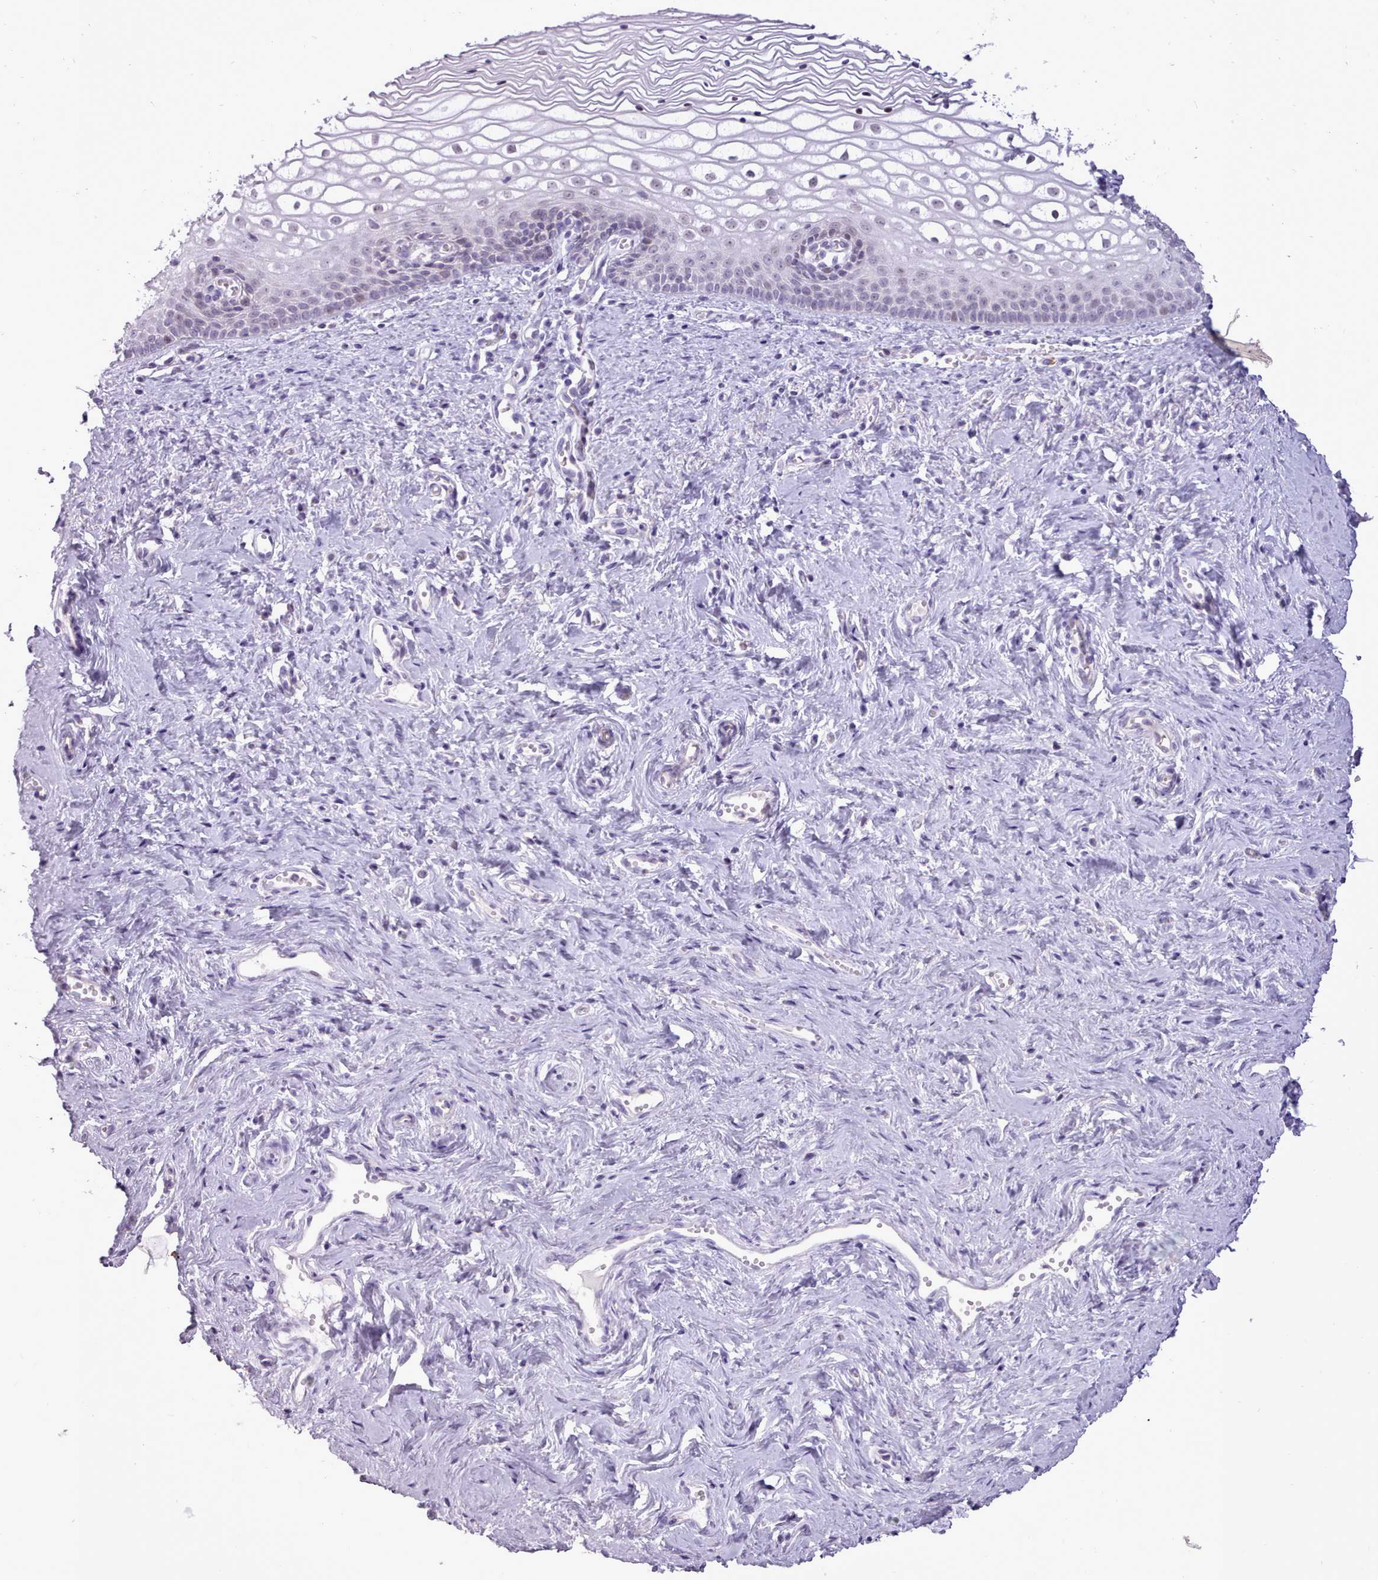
{"staining": {"intensity": "moderate", "quantity": "<25%", "location": "nuclear"}, "tissue": "vagina", "cell_type": "Squamous epithelial cells", "image_type": "normal", "snomed": [{"axis": "morphology", "description": "Normal tissue, NOS"}, {"axis": "topography", "description": "Vagina"}], "caption": "A brown stain shows moderate nuclear expression of a protein in squamous epithelial cells of normal human vagina. (brown staining indicates protein expression, while blue staining denotes nuclei).", "gene": "BDKRB2", "patient": {"sex": "female", "age": 59}}